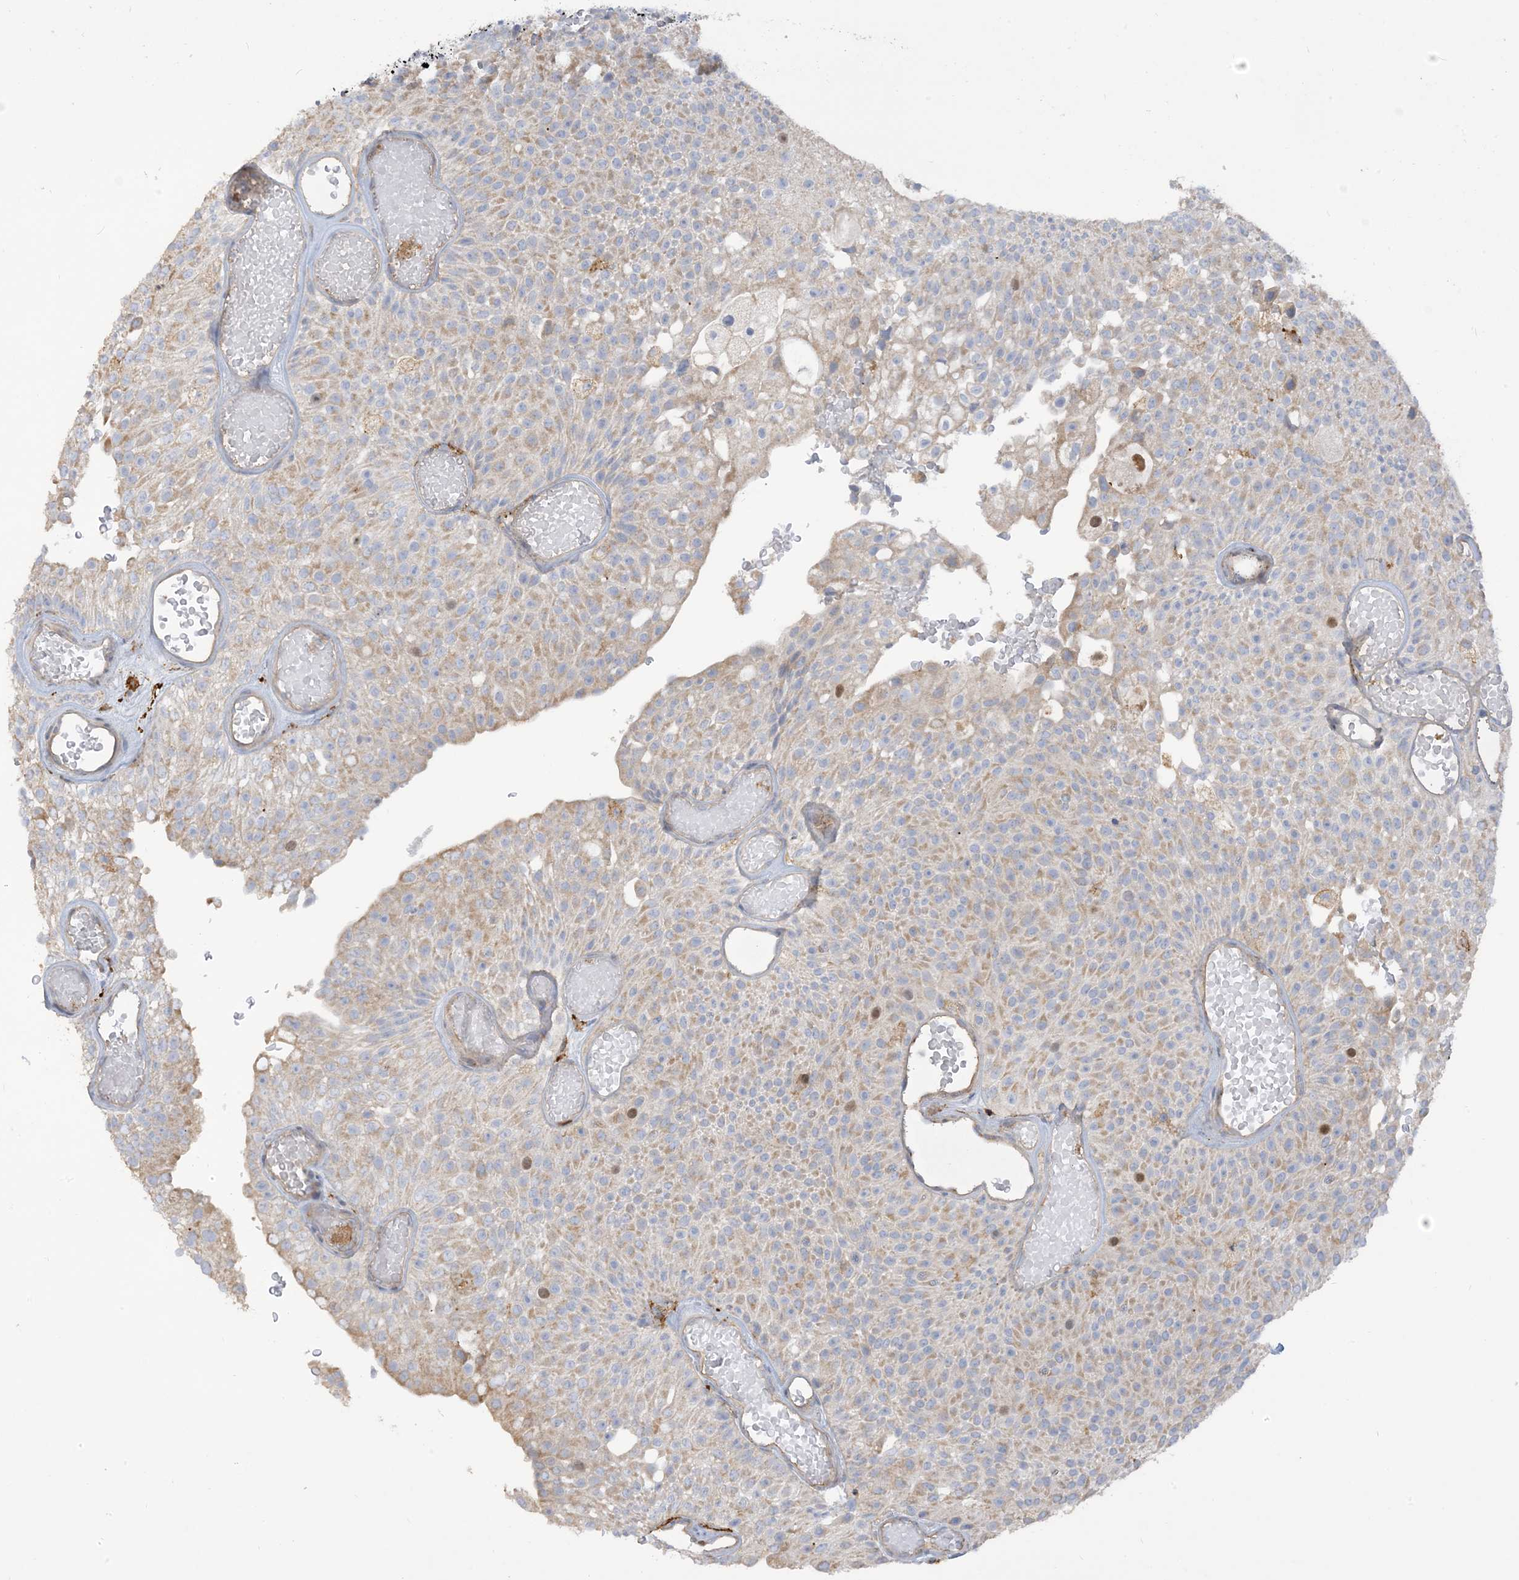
{"staining": {"intensity": "weak", "quantity": ">75%", "location": "cytoplasmic/membranous"}, "tissue": "urothelial cancer", "cell_type": "Tumor cells", "image_type": "cancer", "snomed": [{"axis": "morphology", "description": "Urothelial carcinoma, Low grade"}, {"axis": "topography", "description": "Urinary bladder"}], "caption": "Urothelial cancer stained for a protein demonstrates weak cytoplasmic/membranous positivity in tumor cells.", "gene": "PEAR1", "patient": {"sex": "male", "age": 78}}